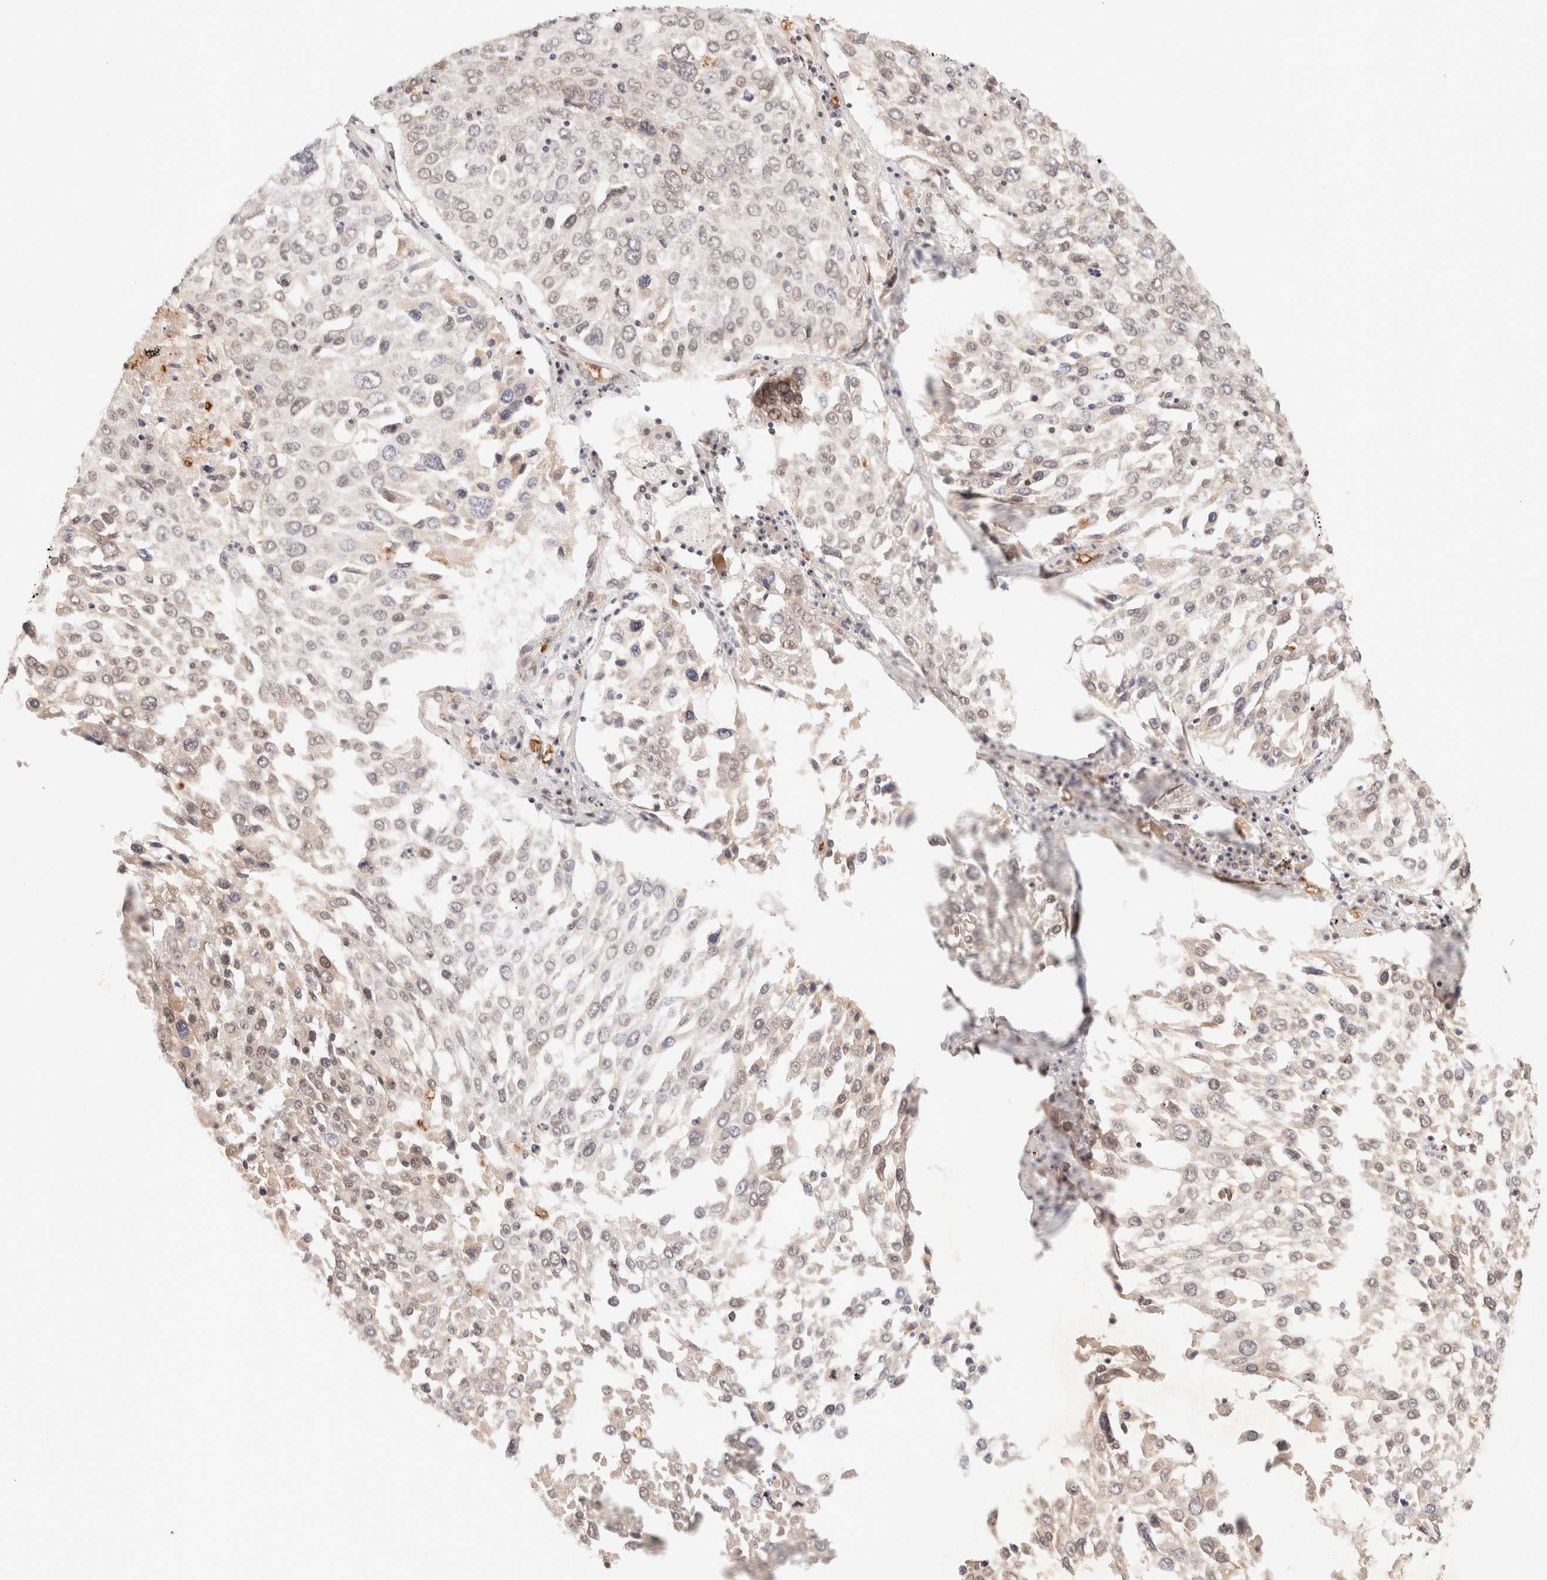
{"staining": {"intensity": "weak", "quantity": "25%-75%", "location": "nuclear"}, "tissue": "lung cancer", "cell_type": "Tumor cells", "image_type": "cancer", "snomed": [{"axis": "morphology", "description": "Squamous cell carcinoma, NOS"}, {"axis": "topography", "description": "Lung"}], "caption": "Lung cancer was stained to show a protein in brown. There is low levels of weak nuclear positivity in approximately 25%-75% of tumor cells.", "gene": "BRPF3", "patient": {"sex": "male", "age": 65}}